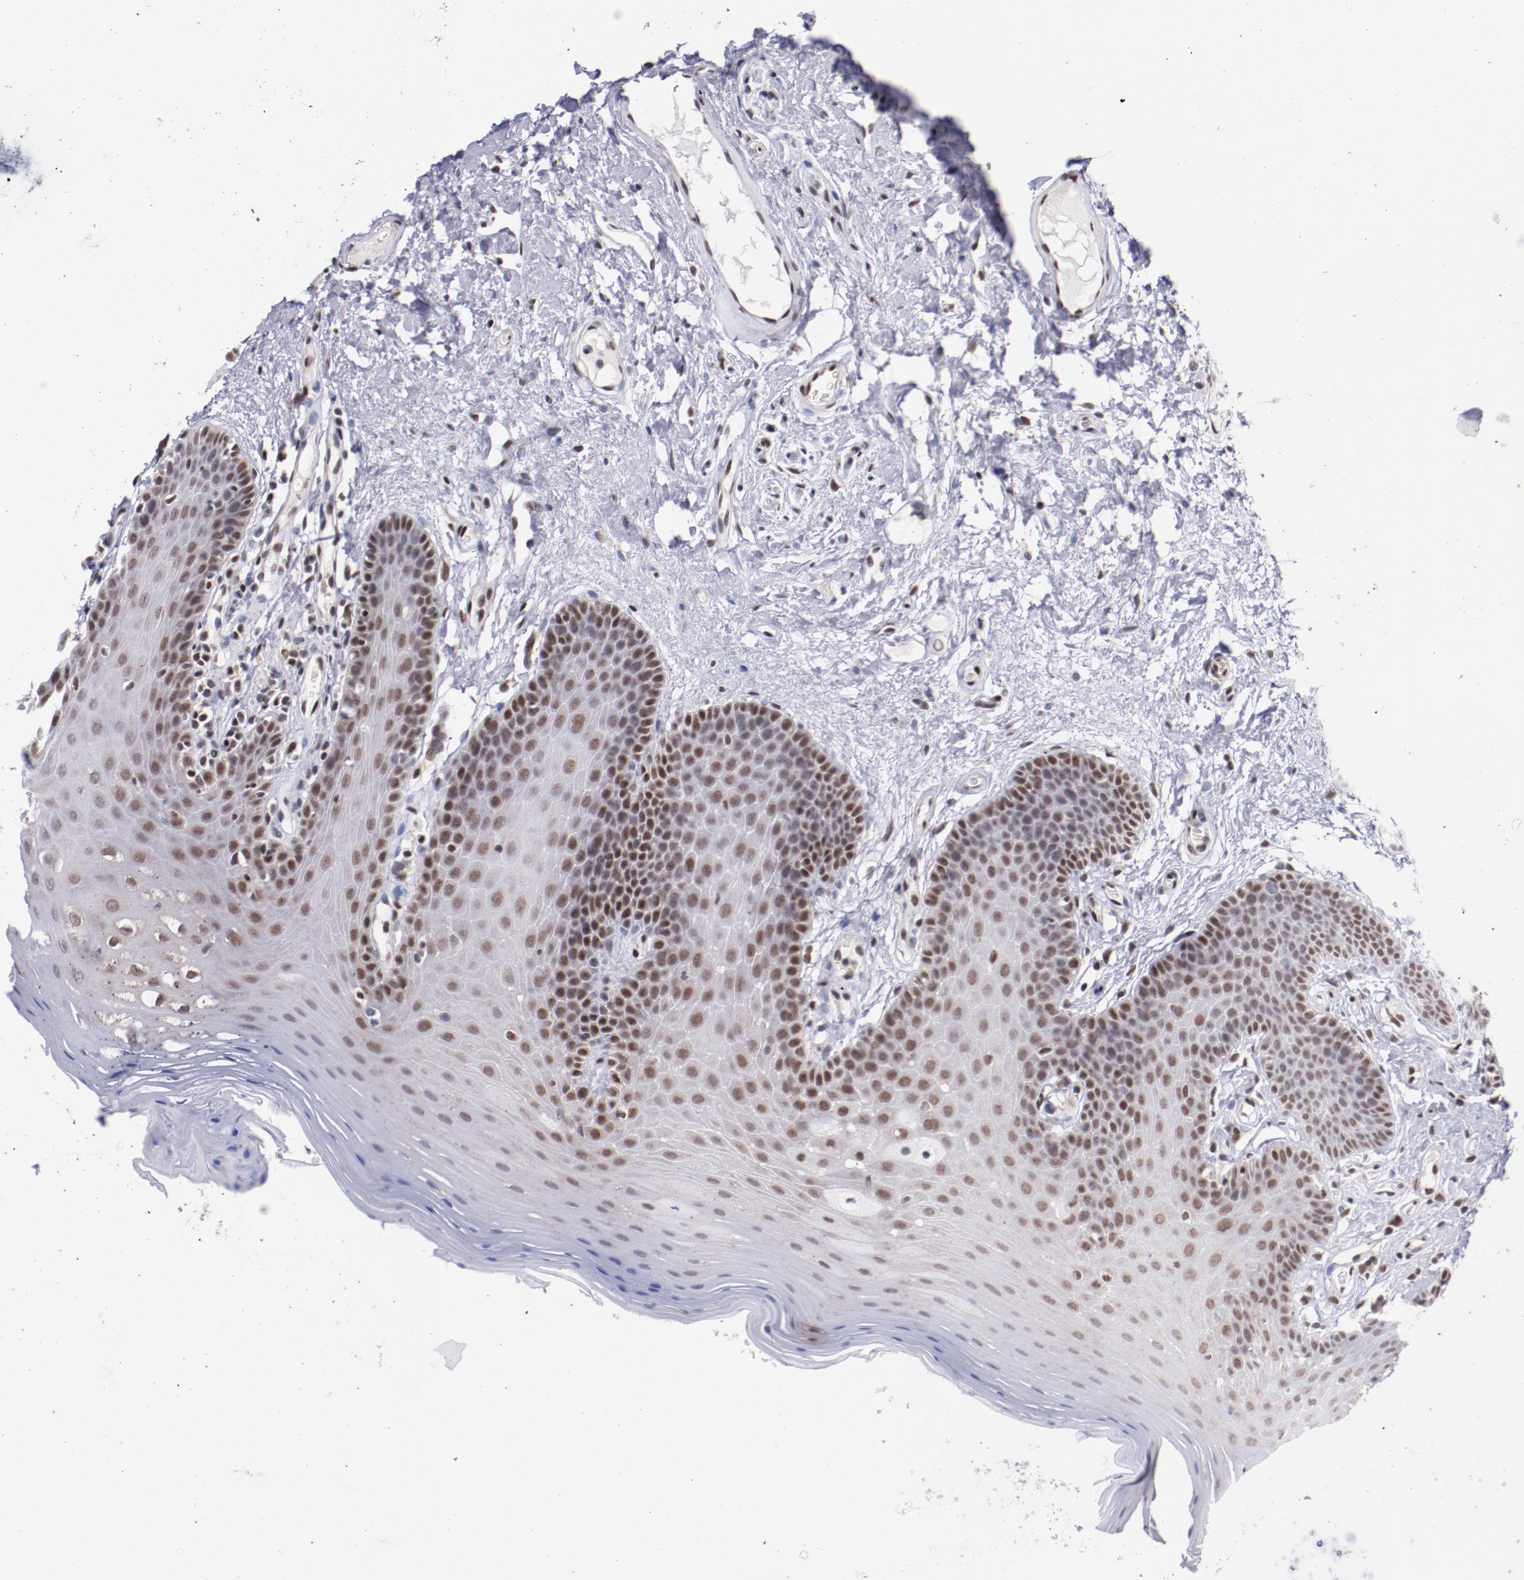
{"staining": {"intensity": "moderate", "quantity": "25%-75%", "location": "nuclear"}, "tissue": "oral mucosa", "cell_type": "Squamous epithelial cells", "image_type": "normal", "snomed": [{"axis": "morphology", "description": "Normal tissue, NOS"}, {"axis": "morphology", "description": "Squamous cell carcinoma, NOS"}, {"axis": "topography", "description": "Skeletal muscle"}, {"axis": "topography", "description": "Oral tissue"}, {"axis": "topography", "description": "Head-Neck"}], "caption": "Brown immunohistochemical staining in benign human oral mucosa demonstrates moderate nuclear expression in about 25%-75% of squamous epithelial cells. Ihc stains the protein of interest in brown and the nuclei are stained blue.", "gene": "SRF", "patient": {"sex": "male", "age": 71}}